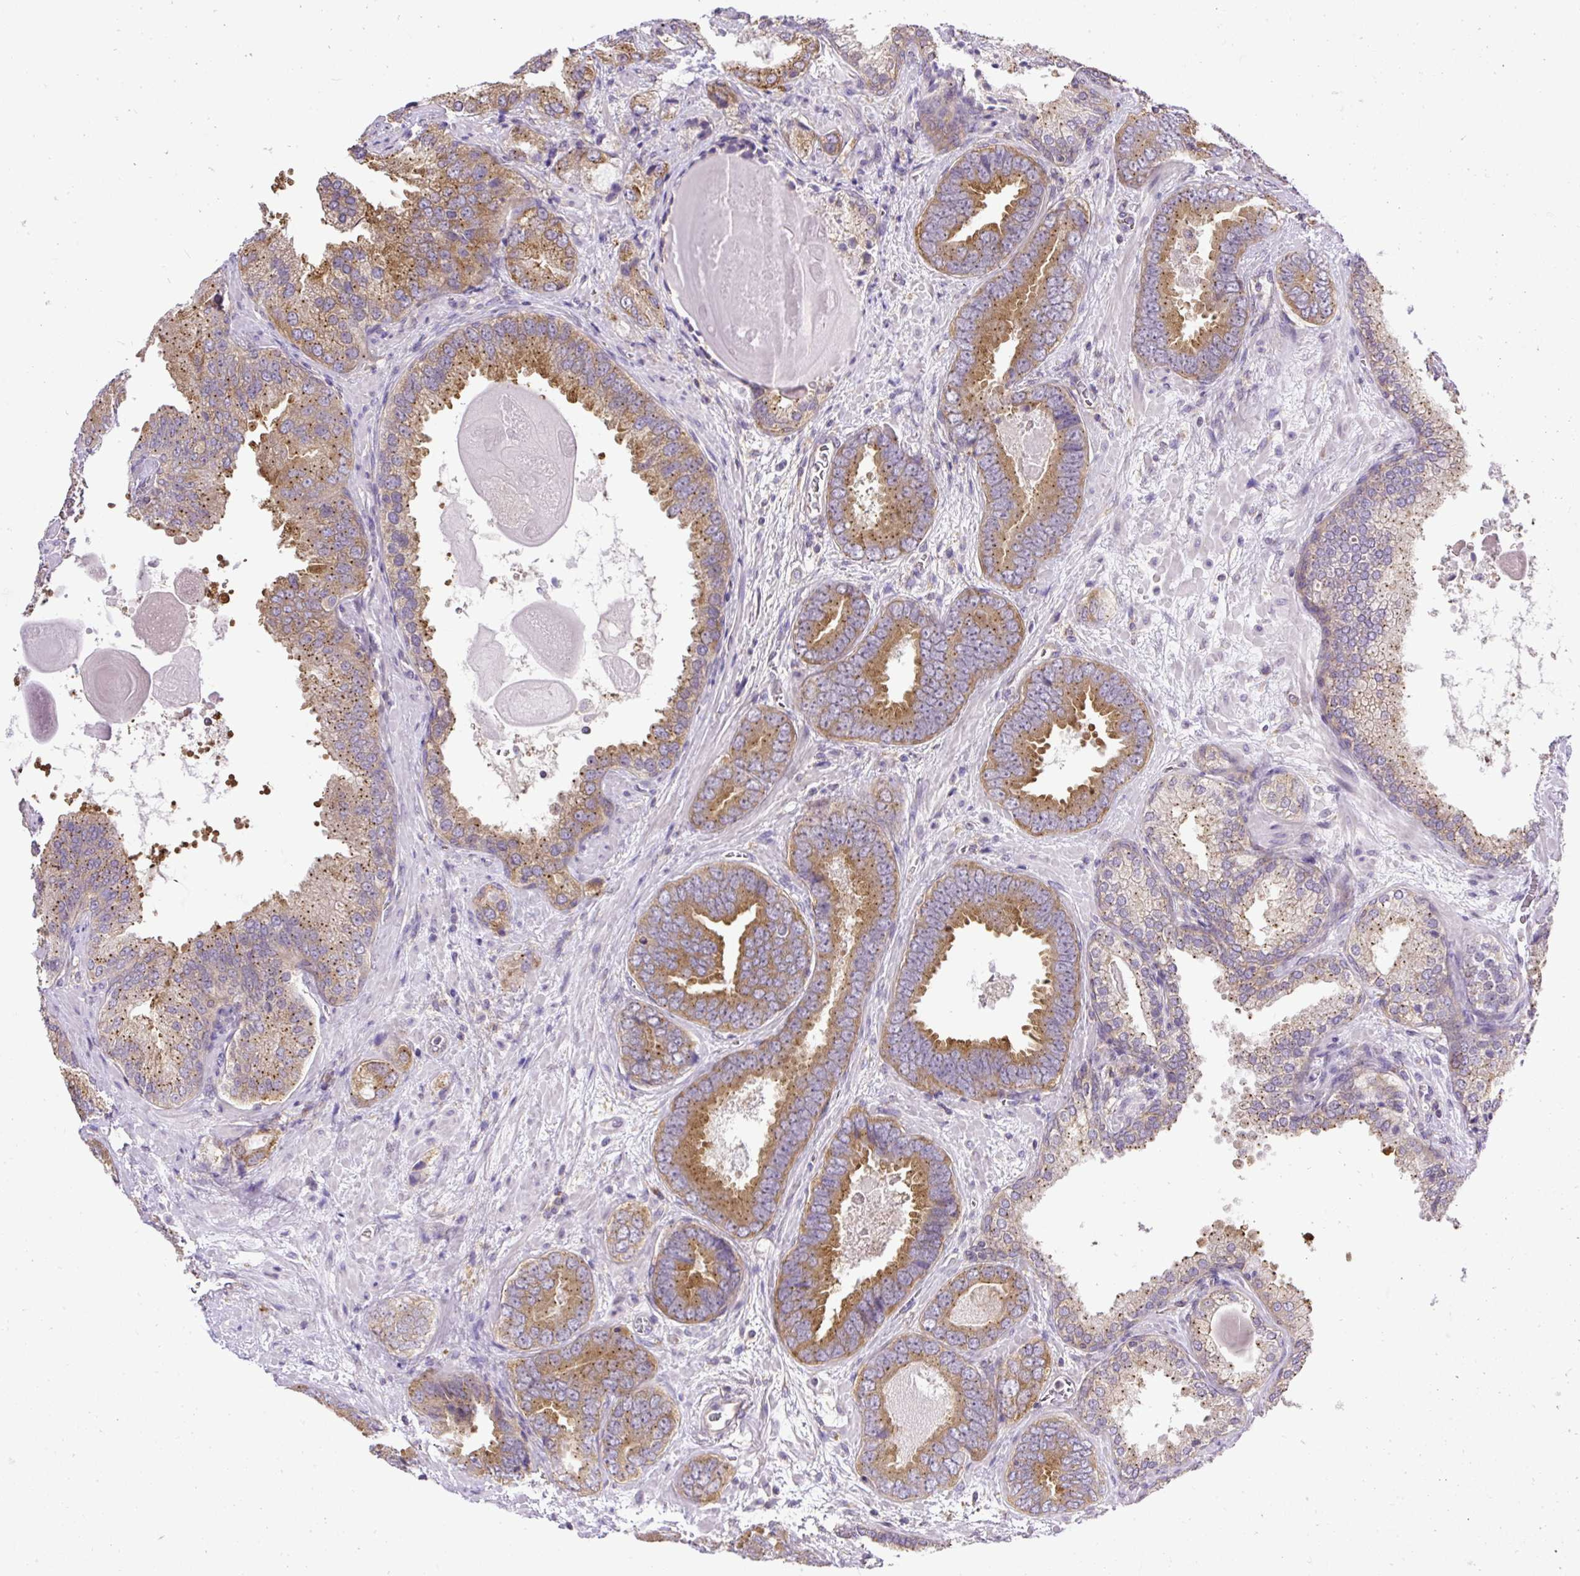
{"staining": {"intensity": "moderate", "quantity": ">75%", "location": "cytoplasmic/membranous"}, "tissue": "prostate cancer", "cell_type": "Tumor cells", "image_type": "cancer", "snomed": [{"axis": "morphology", "description": "Adenocarcinoma, High grade"}, {"axis": "topography", "description": "Prostate"}], "caption": "Tumor cells display medium levels of moderate cytoplasmic/membranous expression in about >75% of cells in prostate high-grade adenocarcinoma.", "gene": "SMC4", "patient": {"sex": "male", "age": 63}}